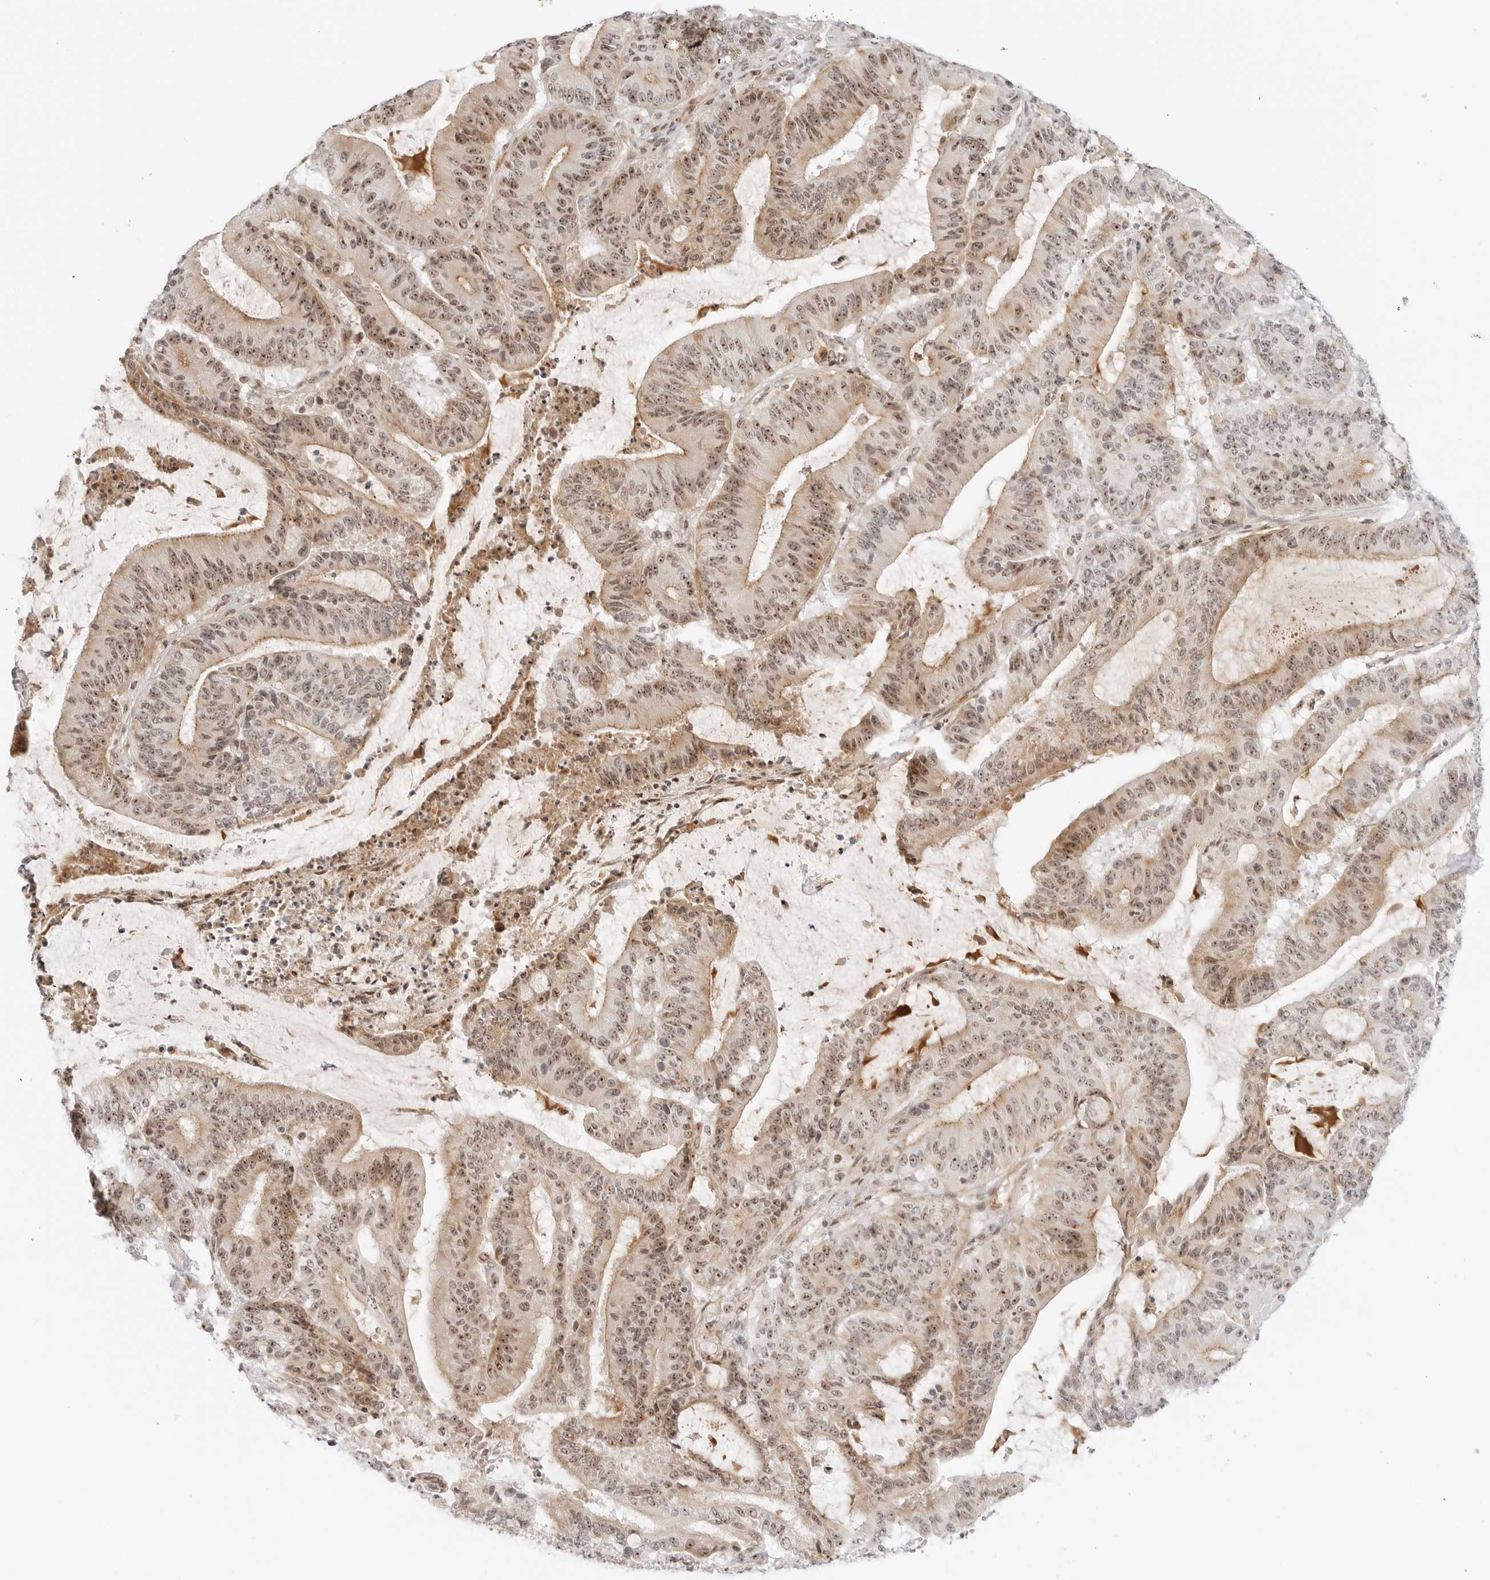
{"staining": {"intensity": "moderate", "quantity": ">75%", "location": "cytoplasmic/membranous,nuclear"}, "tissue": "liver cancer", "cell_type": "Tumor cells", "image_type": "cancer", "snomed": [{"axis": "morphology", "description": "Normal tissue, NOS"}, {"axis": "morphology", "description": "Cholangiocarcinoma"}, {"axis": "topography", "description": "Liver"}, {"axis": "topography", "description": "Peripheral nerve tissue"}], "caption": "Immunohistochemistry (IHC) (DAB (3,3'-diaminobenzidine)) staining of liver cholangiocarcinoma displays moderate cytoplasmic/membranous and nuclear protein positivity in about >75% of tumor cells.", "gene": "HIPK3", "patient": {"sex": "female", "age": 73}}